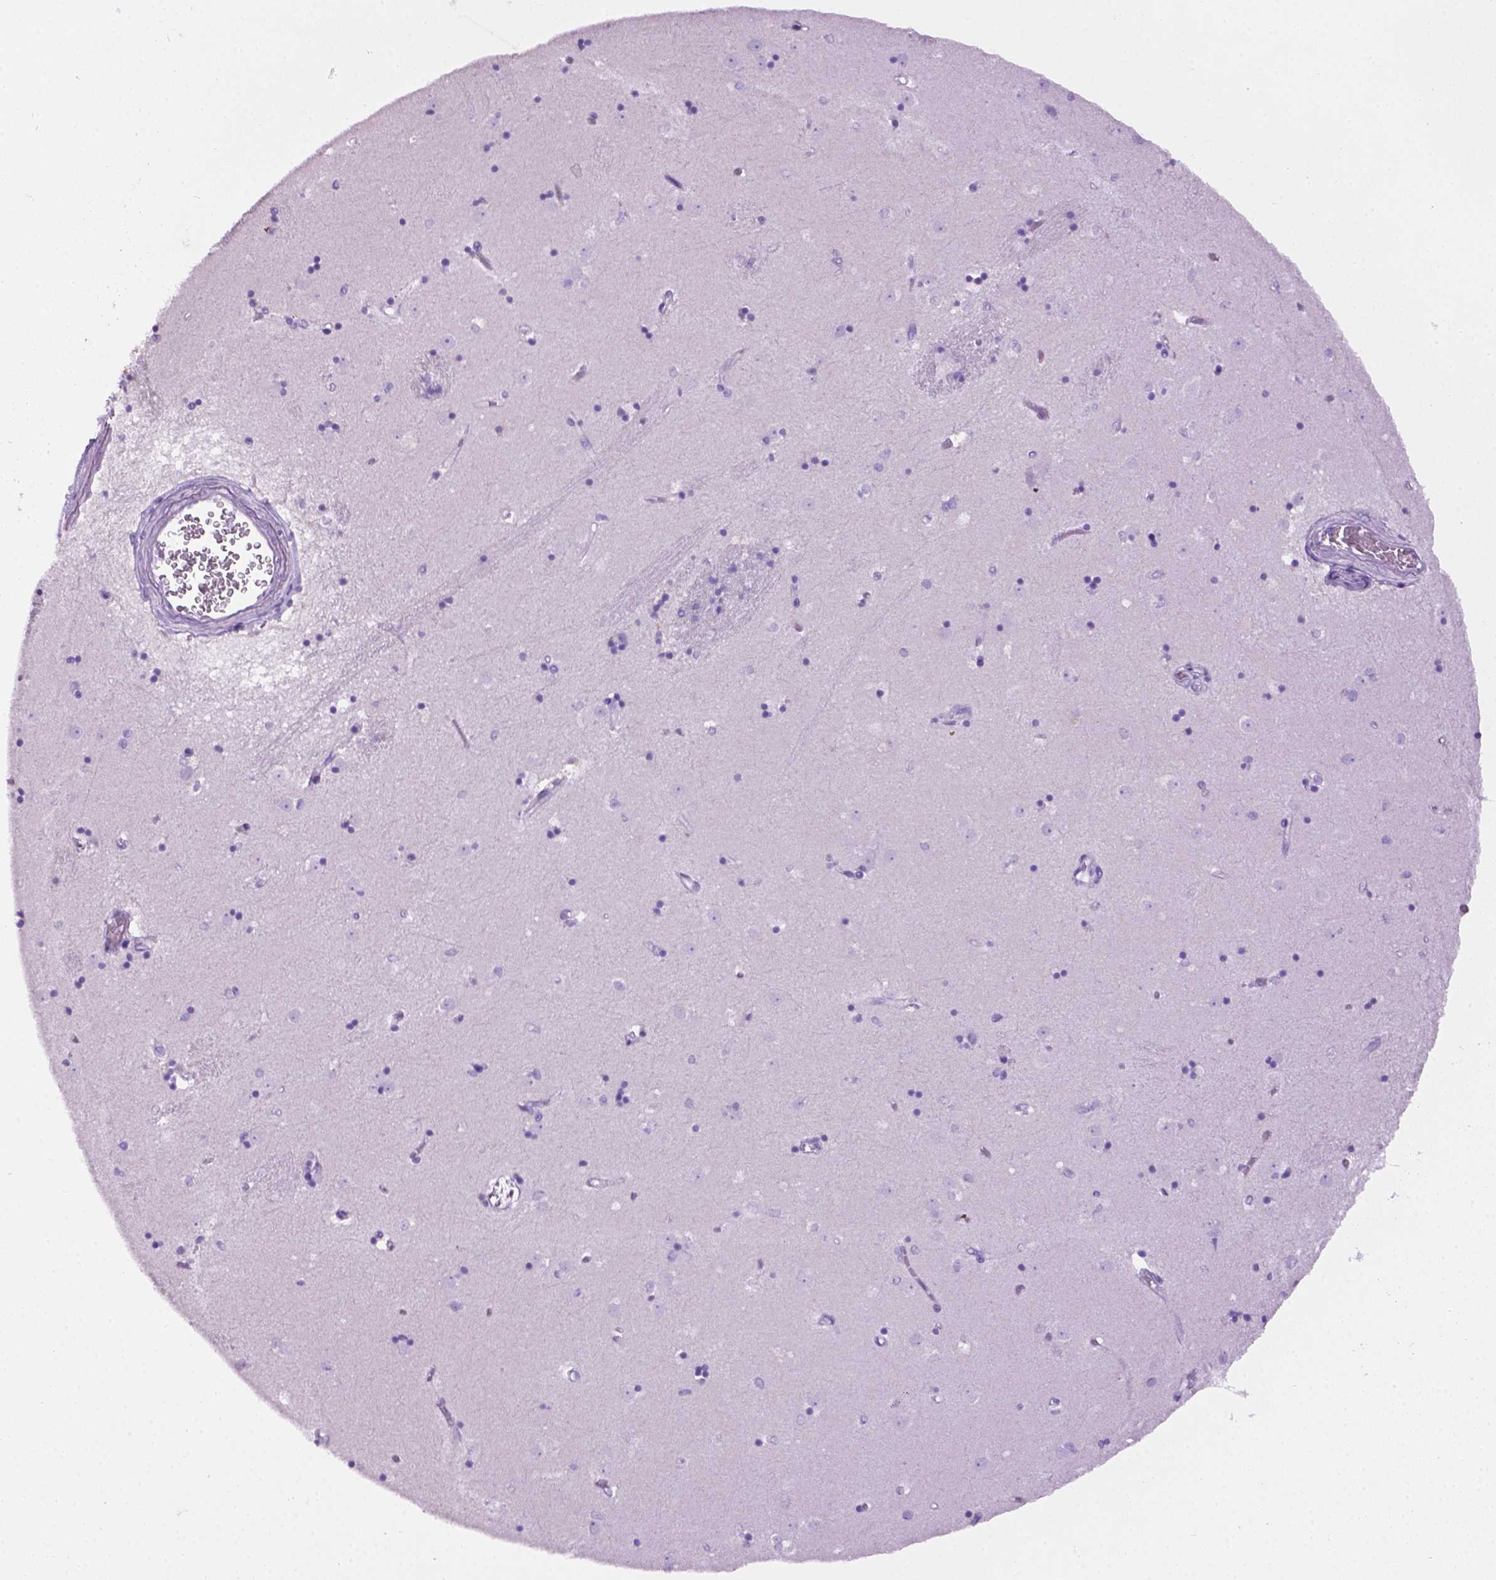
{"staining": {"intensity": "negative", "quantity": "none", "location": "none"}, "tissue": "caudate", "cell_type": "Glial cells", "image_type": "normal", "snomed": [{"axis": "morphology", "description": "Normal tissue, NOS"}, {"axis": "topography", "description": "Lateral ventricle wall"}], "caption": "The immunohistochemistry photomicrograph has no significant positivity in glial cells of caudate. Nuclei are stained in blue.", "gene": "LELP1", "patient": {"sex": "male", "age": 54}}